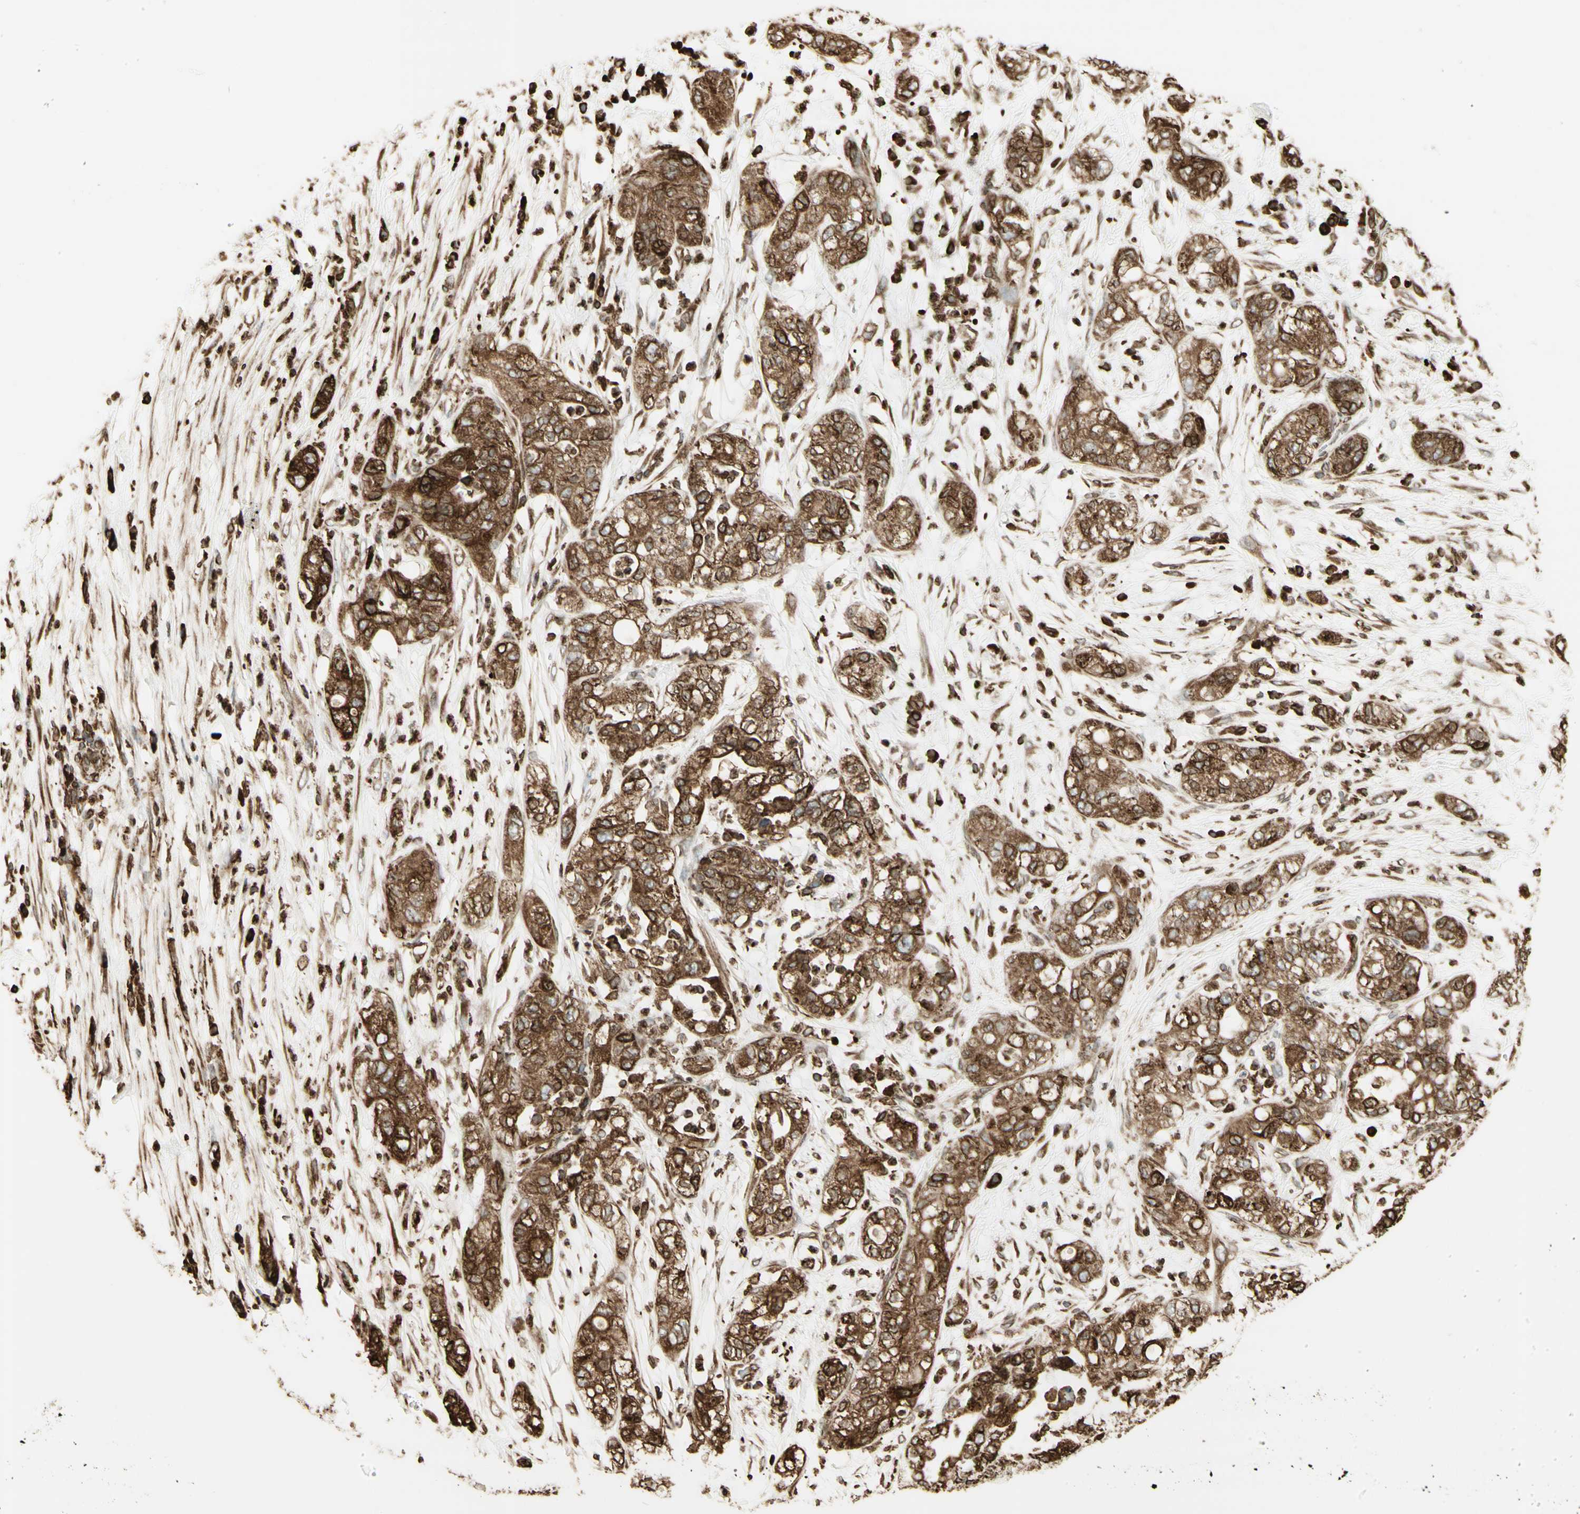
{"staining": {"intensity": "moderate", "quantity": ">75%", "location": "cytoplasmic/membranous"}, "tissue": "pancreatic cancer", "cell_type": "Tumor cells", "image_type": "cancer", "snomed": [{"axis": "morphology", "description": "Adenocarcinoma, NOS"}, {"axis": "topography", "description": "Pancreas"}], "caption": "The image exhibits a brown stain indicating the presence of a protein in the cytoplasmic/membranous of tumor cells in pancreatic cancer.", "gene": "CANX", "patient": {"sex": "female", "age": 78}}